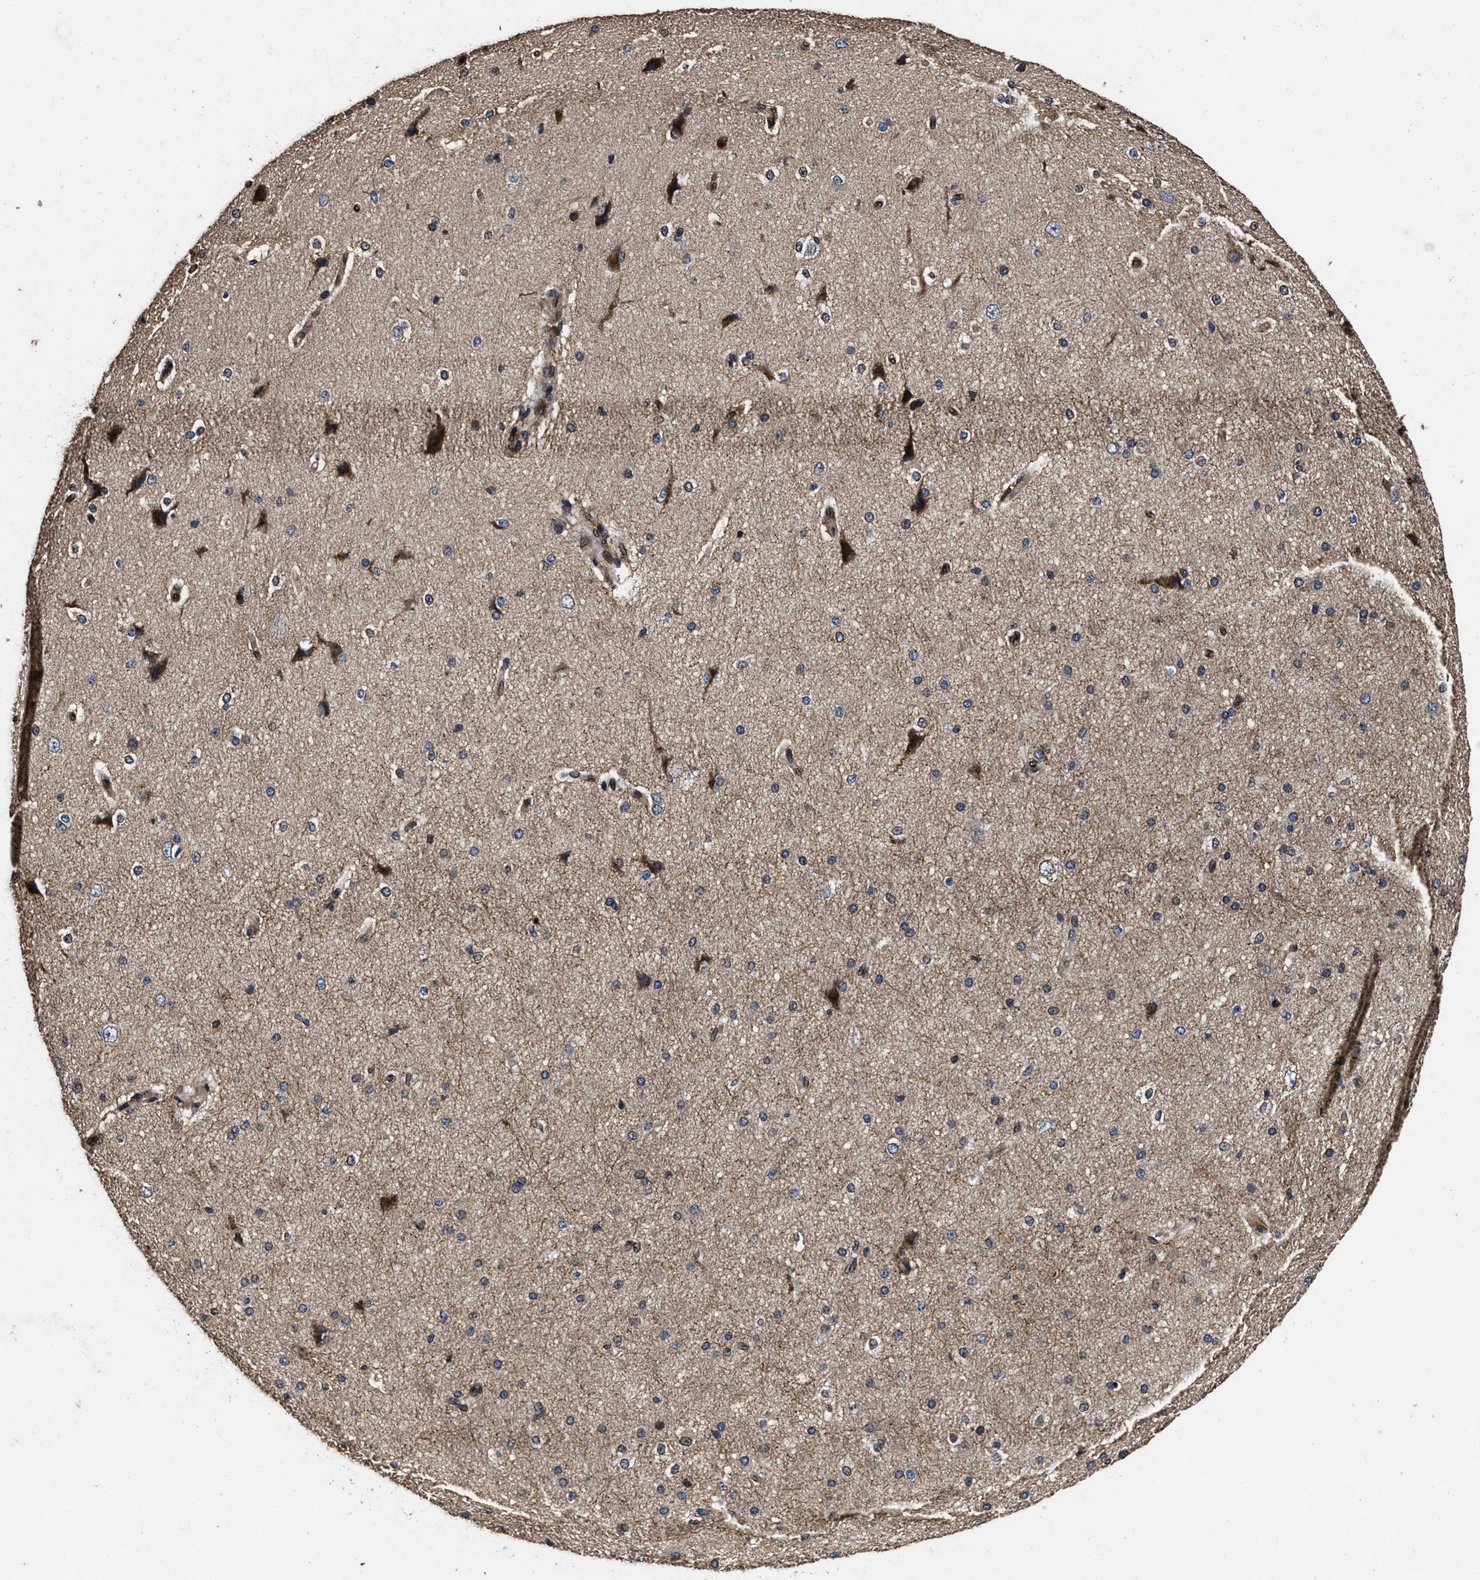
{"staining": {"intensity": "moderate", "quantity": "25%-75%", "location": "cytoplasmic/membranous"}, "tissue": "cerebral cortex", "cell_type": "Endothelial cells", "image_type": "normal", "snomed": [{"axis": "morphology", "description": "Normal tissue, NOS"}, {"axis": "morphology", "description": "Developmental malformation"}, {"axis": "topography", "description": "Cerebral cortex"}], "caption": "High-magnification brightfield microscopy of benign cerebral cortex stained with DAB (3,3'-diaminobenzidine) (brown) and counterstained with hematoxylin (blue). endothelial cells exhibit moderate cytoplasmic/membranous positivity is identified in approximately25%-75% of cells.", "gene": "ACCS", "patient": {"sex": "female", "age": 30}}